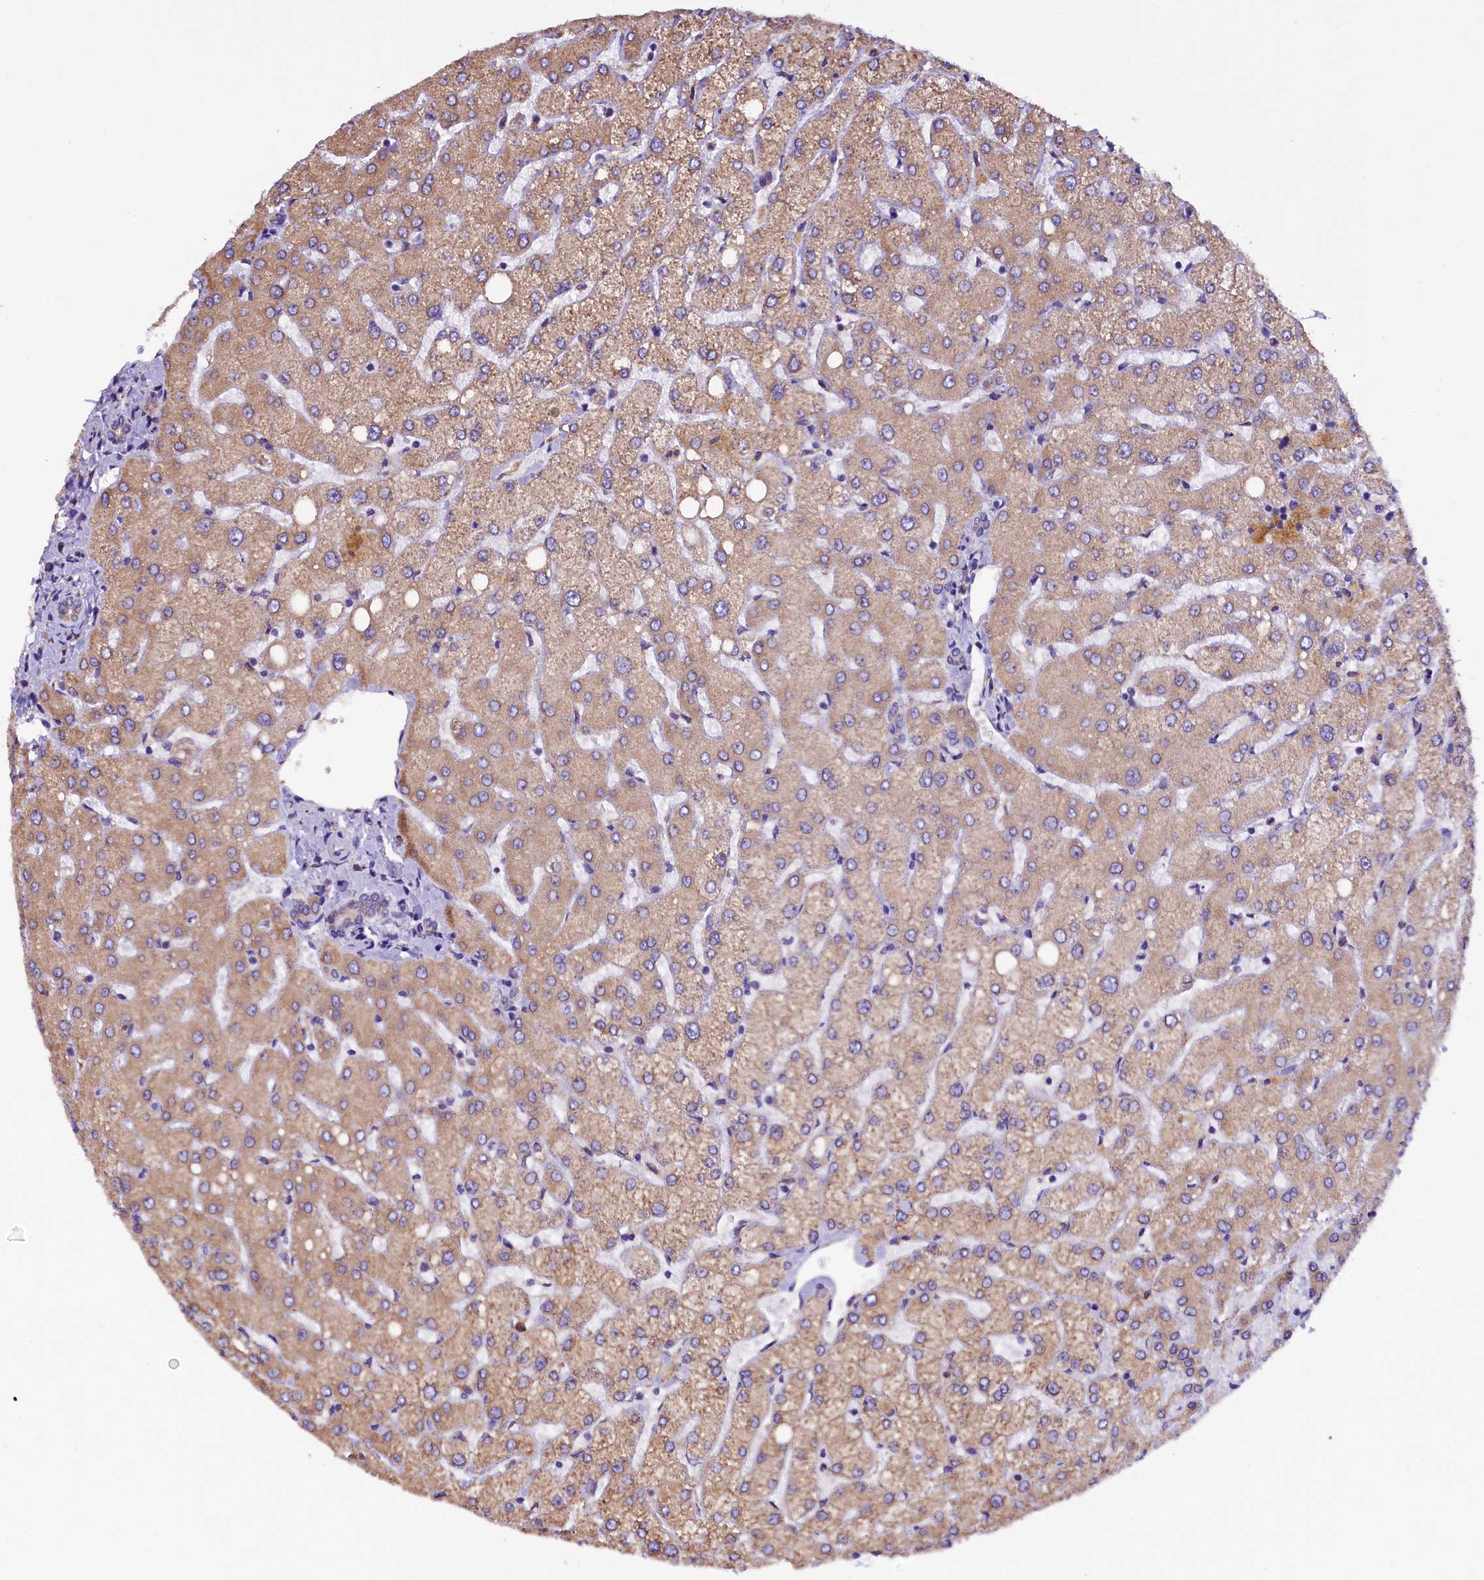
{"staining": {"intensity": "negative", "quantity": "none", "location": "none"}, "tissue": "liver", "cell_type": "Cholangiocytes", "image_type": "normal", "snomed": [{"axis": "morphology", "description": "Normal tissue, NOS"}, {"axis": "topography", "description": "Liver"}], "caption": "An image of human liver is negative for staining in cholangiocytes. (IHC, brightfield microscopy, high magnification).", "gene": "CAPS2", "patient": {"sex": "female", "age": 54}}